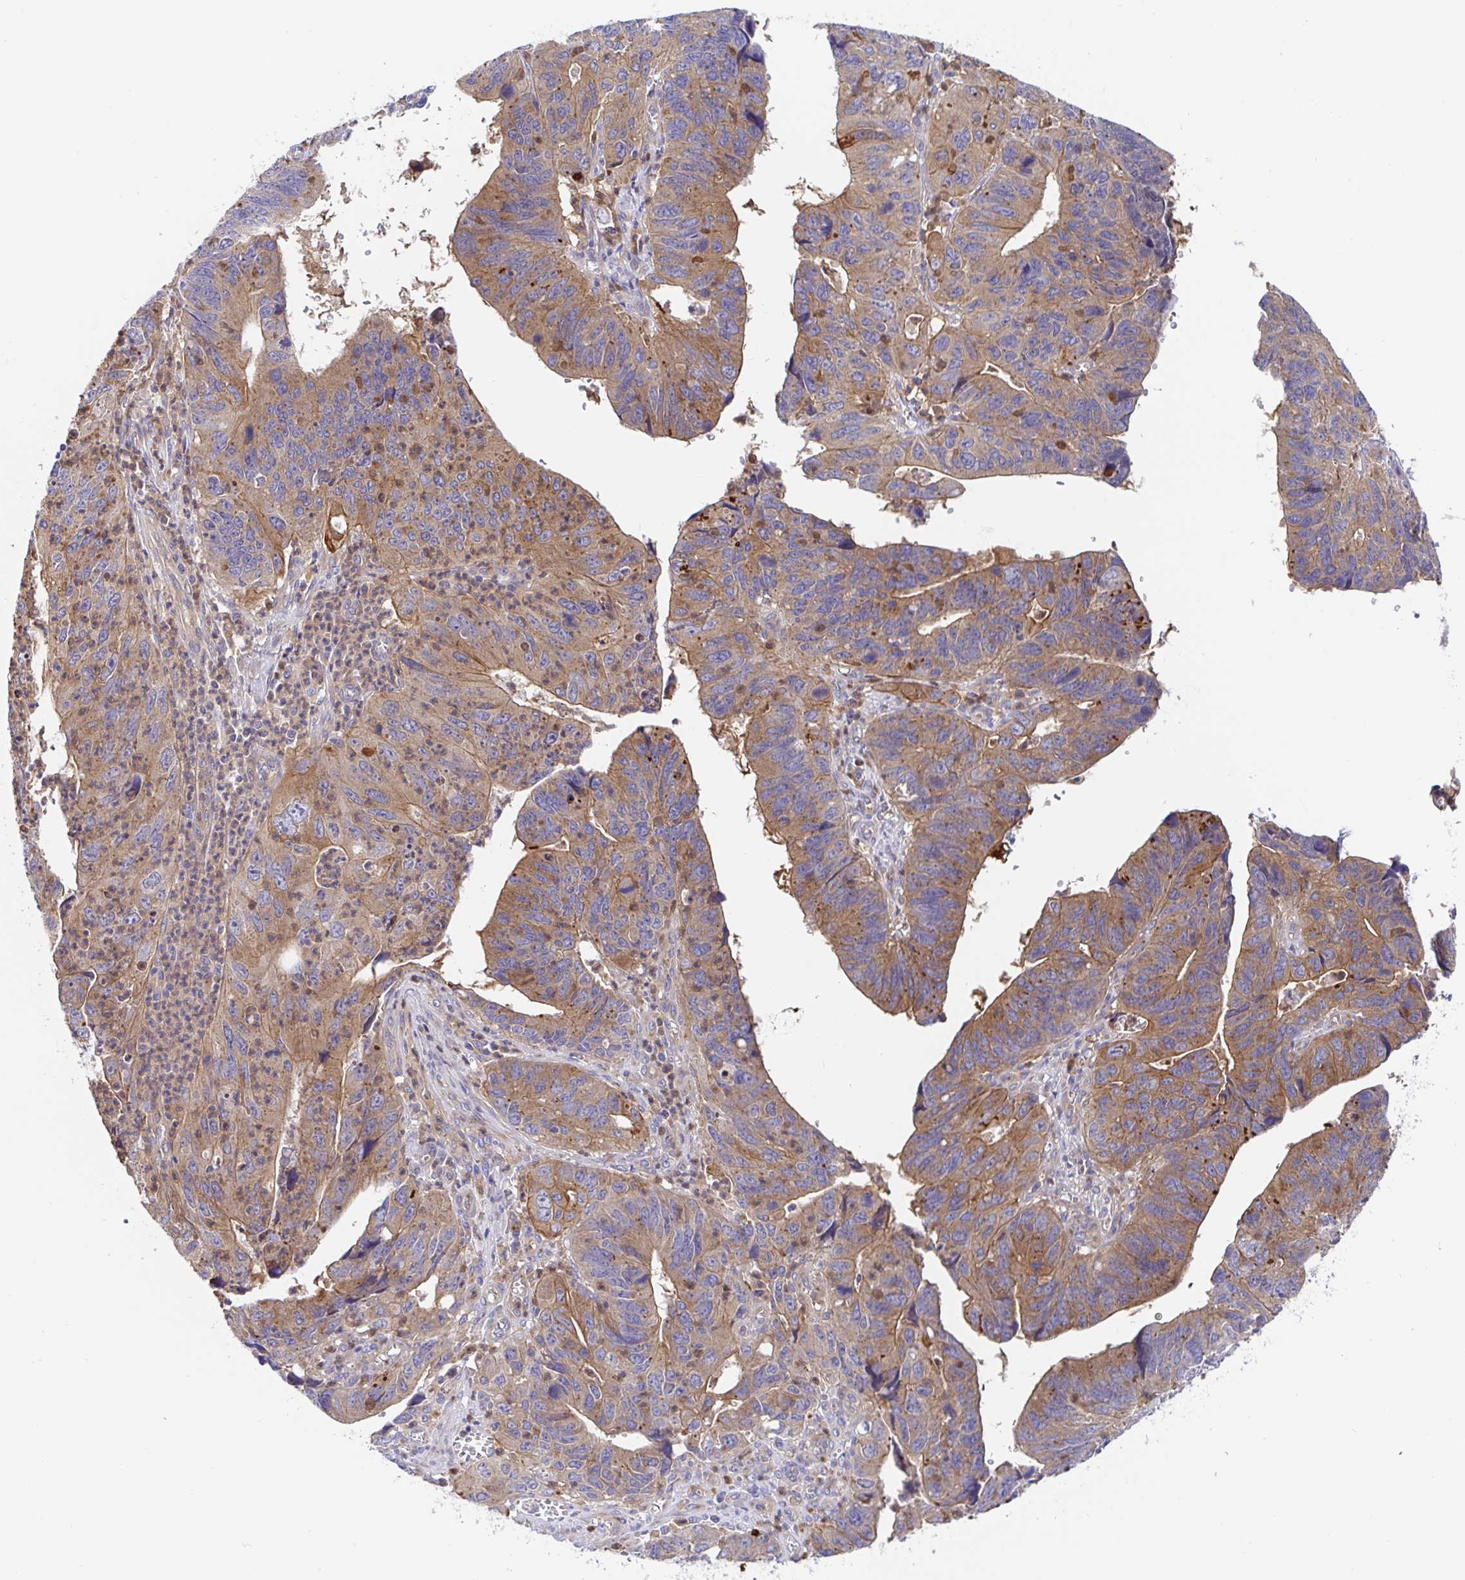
{"staining": {"intensity": "moderate", "quantity": ">75%", "location": "cytoplasmic/membranous"}, "tissue": "stomach cancer", "cell_type": "Tumor cells", "image_type": "cancer", "snomed": [{"axis": "morphology", "description": "Adenocarcinoma, NOS"}, {"axis": "topography", "description": "Stomach"}], "caption": "Approximately >75% of tumor cells in human stomach cancer show moderate cytoplasmic/membranous protein positivity as visualized by brown immunohistochemical staining.", "gene": "GOLGA1", "patient": {"sex": "male", "age": 59}}